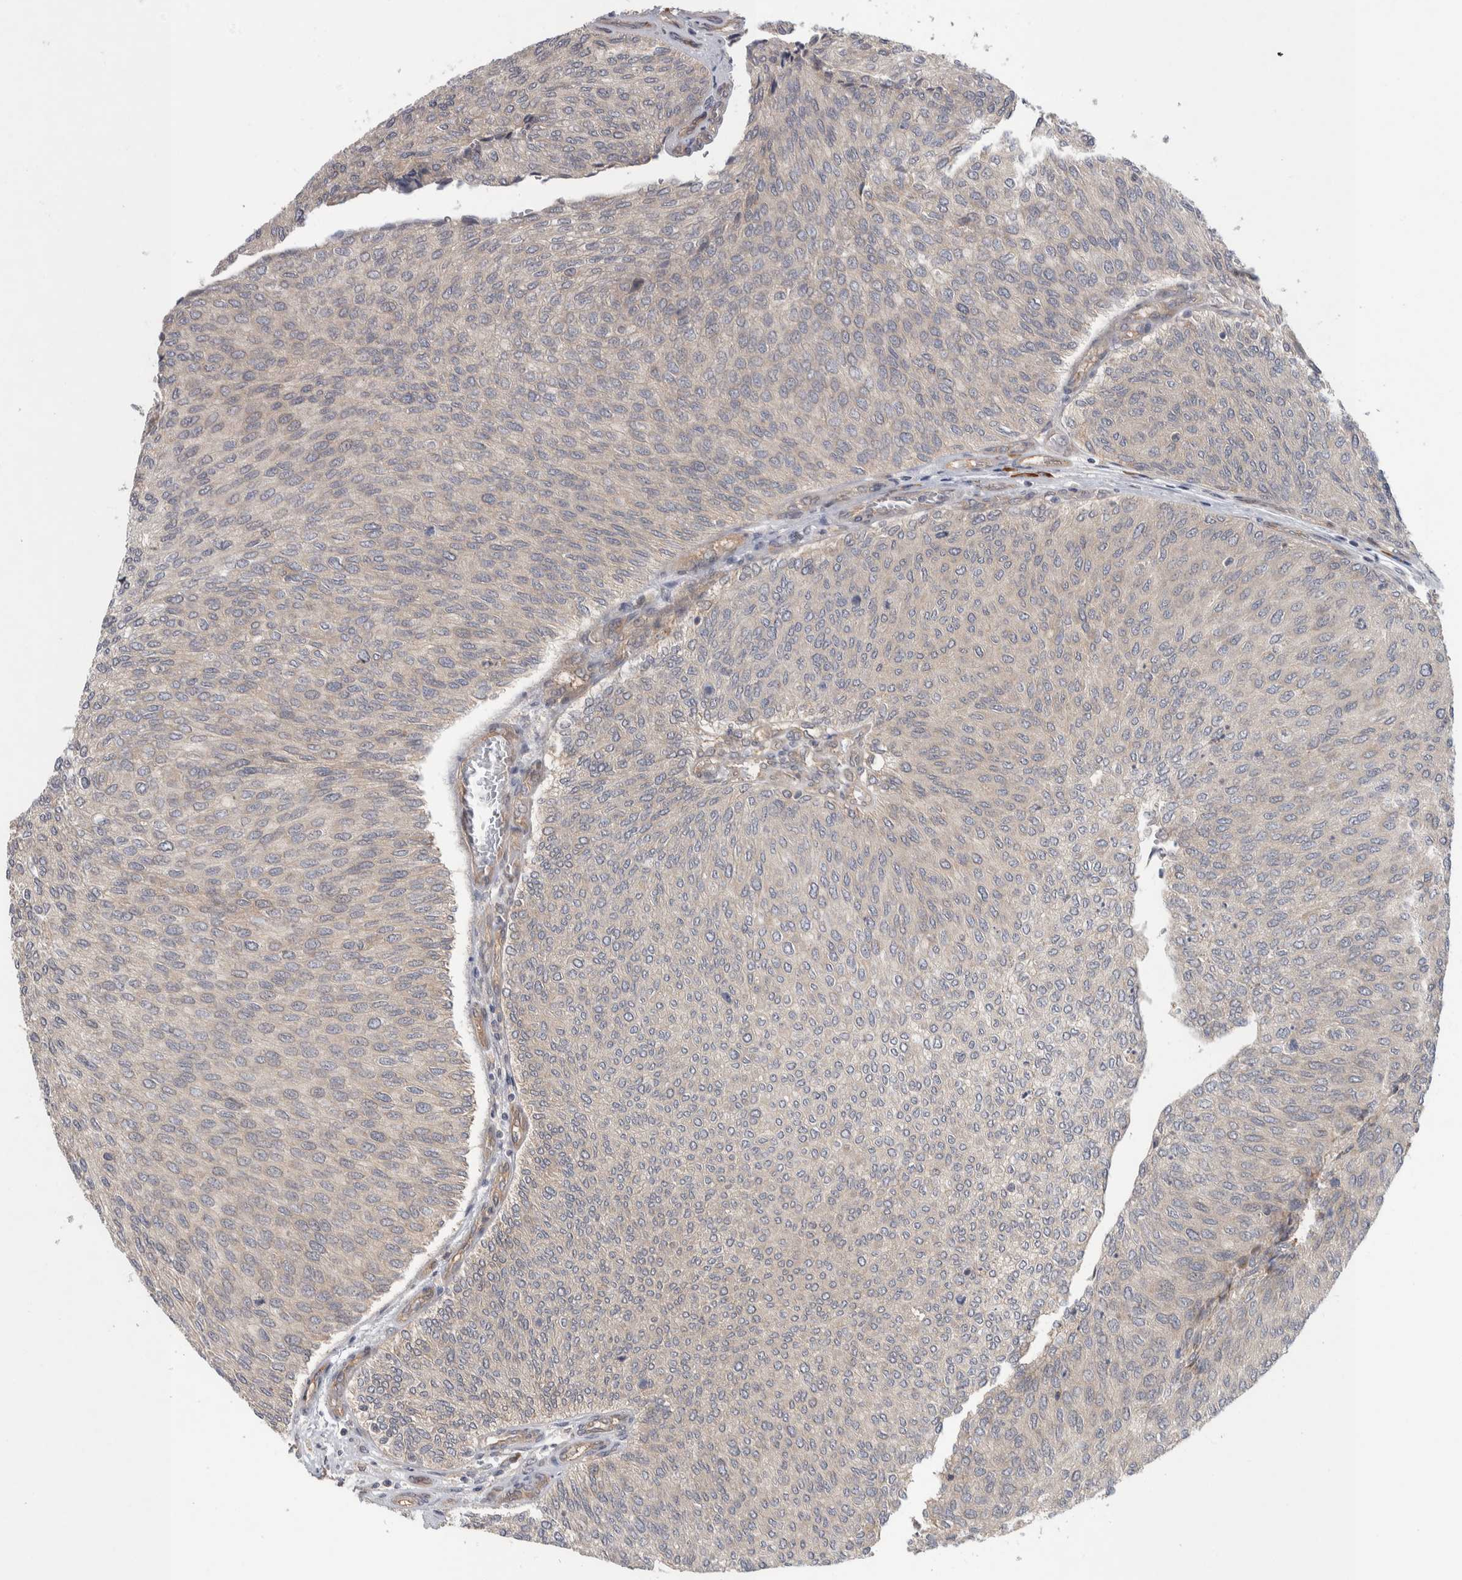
{"staining": {"intensity": "negative", "quantity": "none", "location": "none"}, "tissue": "urothelial cancer", "cell_type": "Tumor cells", "image_type": "cancer", "snomed": [{"axis": "morphology", "description": "Urothelial carcinoma, Low grade"}, {"axis": "topography", "description": "Urinary bladder"}], "caption": "The immunohistochemistry histopathology image has no significant staining in tumor cells of urothelial cancer tissue.", "gene": "TBC1D31", "patient": {"sex": "female", "age": 79}}